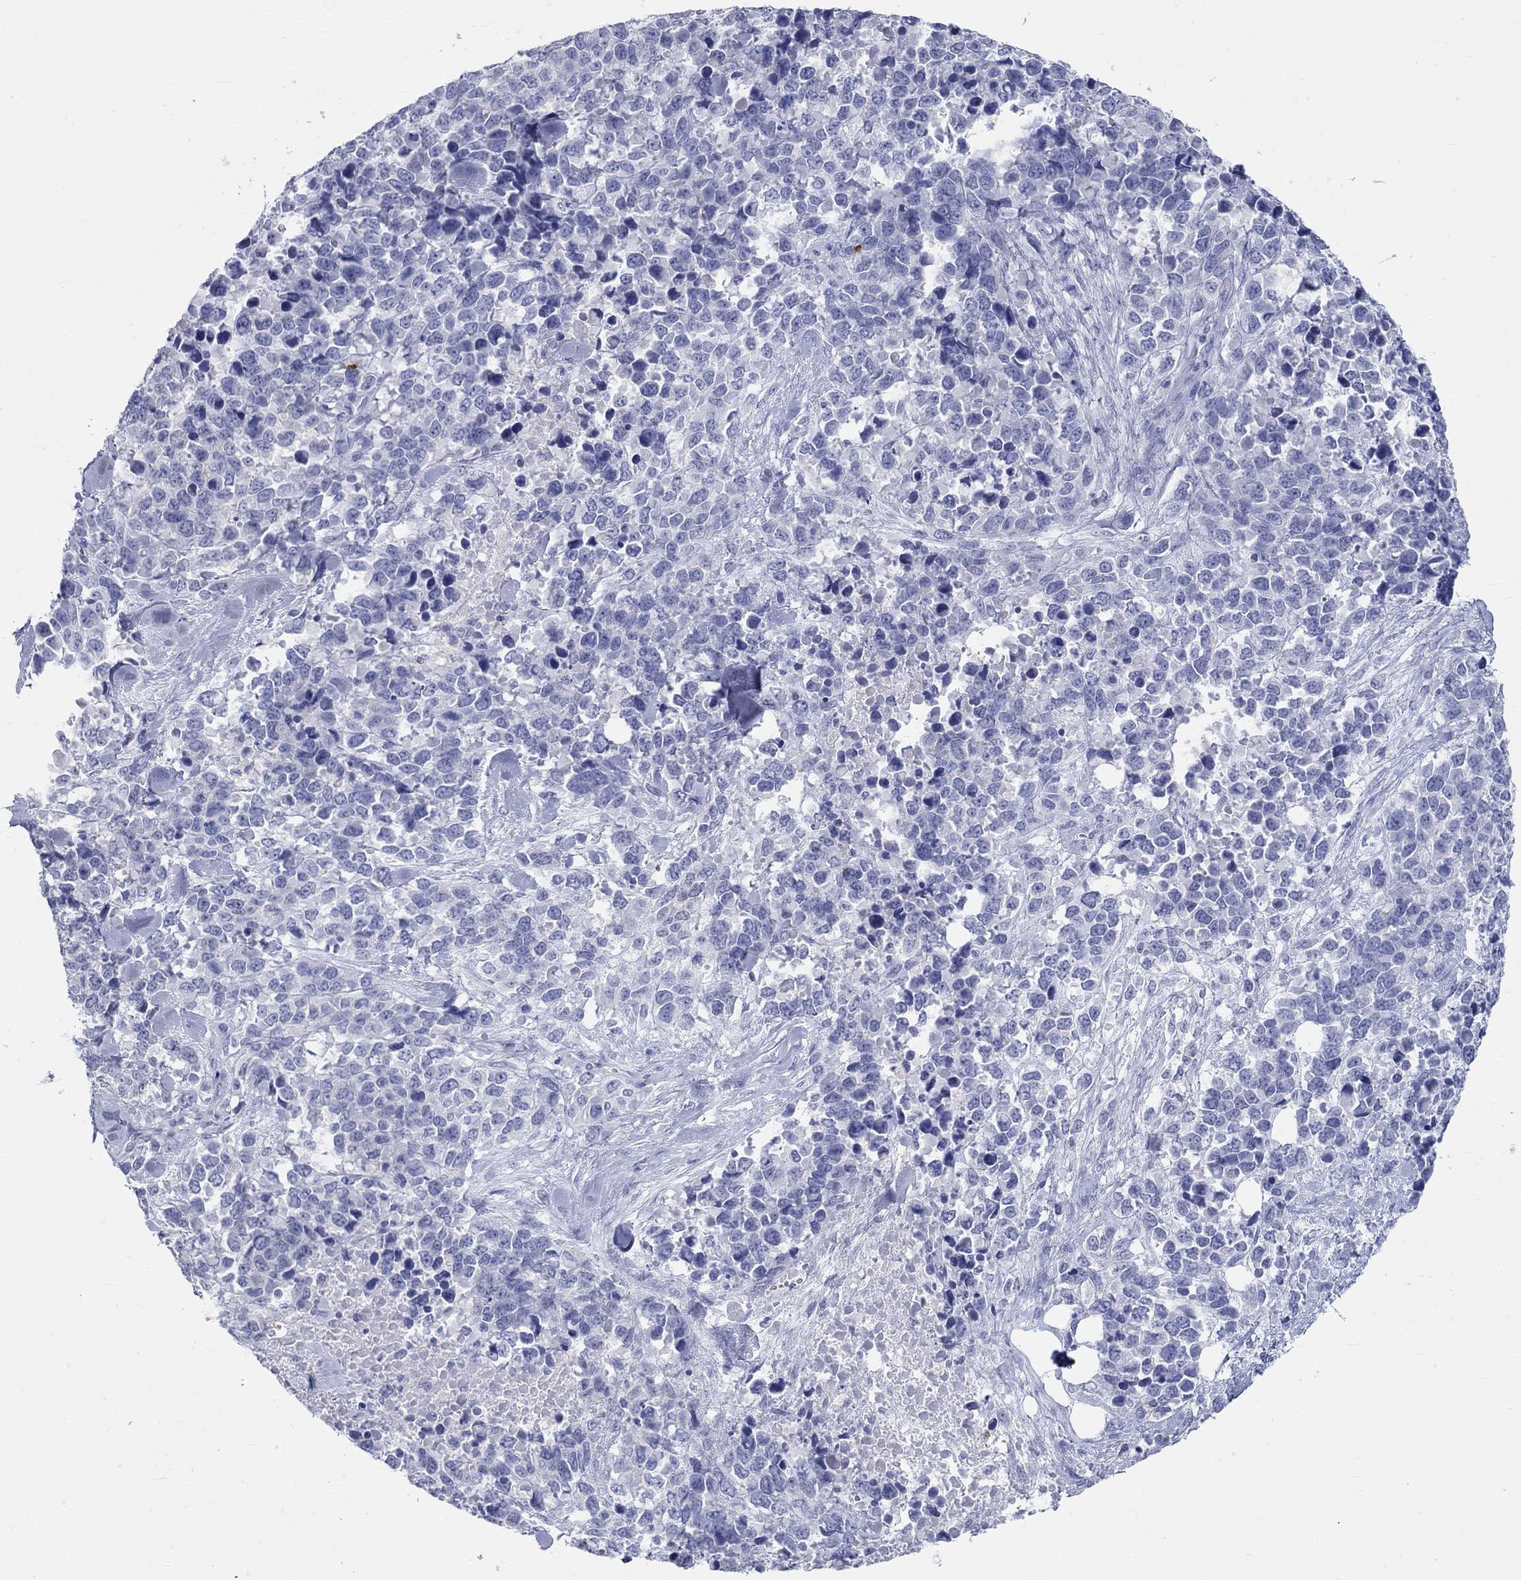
{"staining": {"intensity": "negative", "quantity": "none", "location": "none"}, "tissue": "melanoma", "cell_type": "Tumor cells", "image_type": "cancer", "snomed": [{"axis": "morphology", "description": "Malignant melanoma, Metastatic site"}, {"axis": "topography", "description": "Skin"}], "caption": "Protein analysis of melanoma displays no significant staining in tumor cells. (Immunohistochemistry, brightfield microscopy, high magnification).", "gene": "SPATA9", "patient": {"sex": "male", "age": 84}}